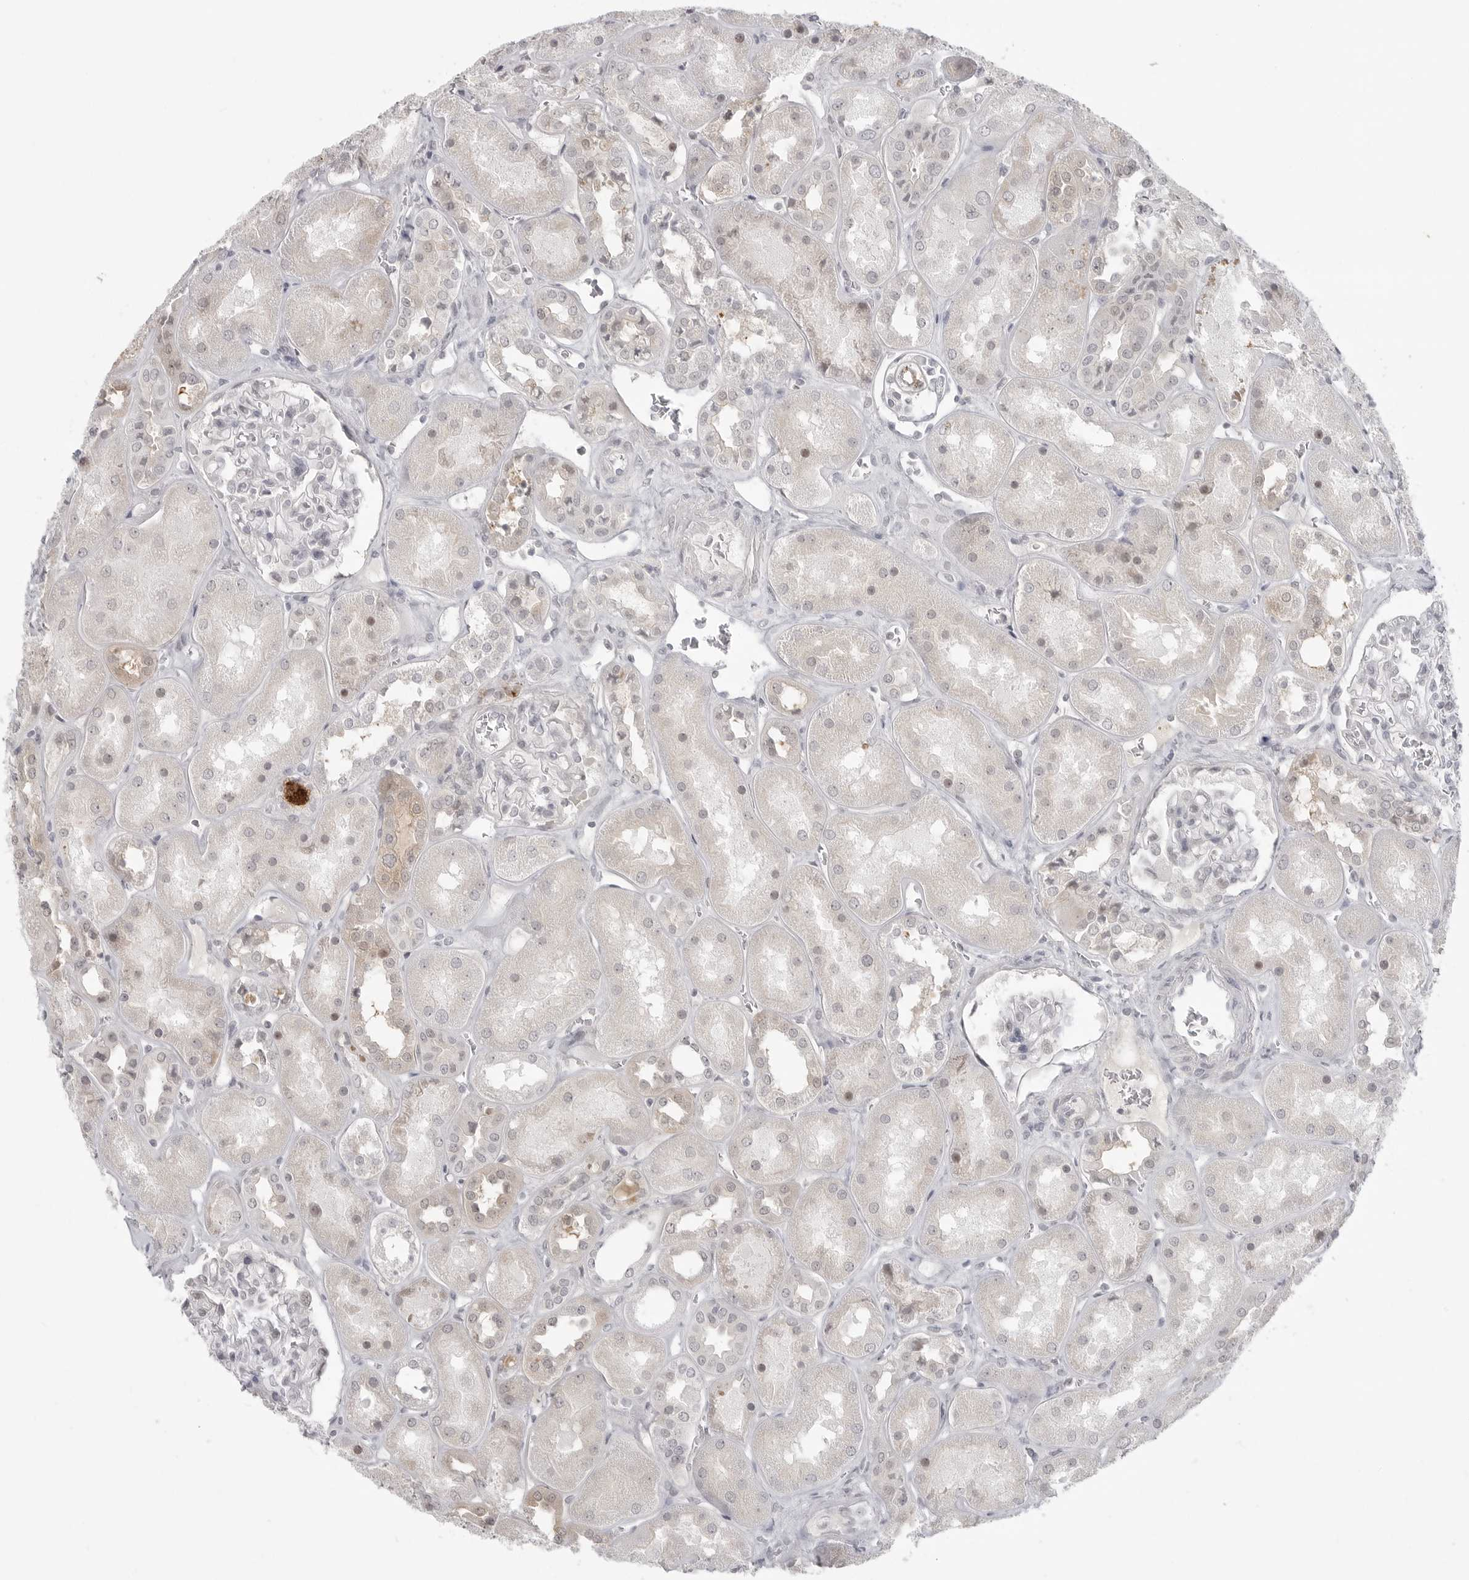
{"staining": {"intensity": "negative", "quantity": "none", "location": "none"}, "tissue": "kidney", "cell_type": "Cells in glomeruli", "image_type": "normal", "snomed": [{"axis": "morphology", "description": "Normal tissue, NOS"}, {"axis": "topography", "description": "Kidney"}], "caption": "Immunohistochemical staining of unremarkable kidney reveals no significant expression in cells in glomeruli. The staining is performed using DAB (3,3'-diaminobenzidine) brown chromogen with nuclei counter-stained in using hematoxylin.", "gene": "TCTN3", "patient": {"sex": "male", "age": 70}}